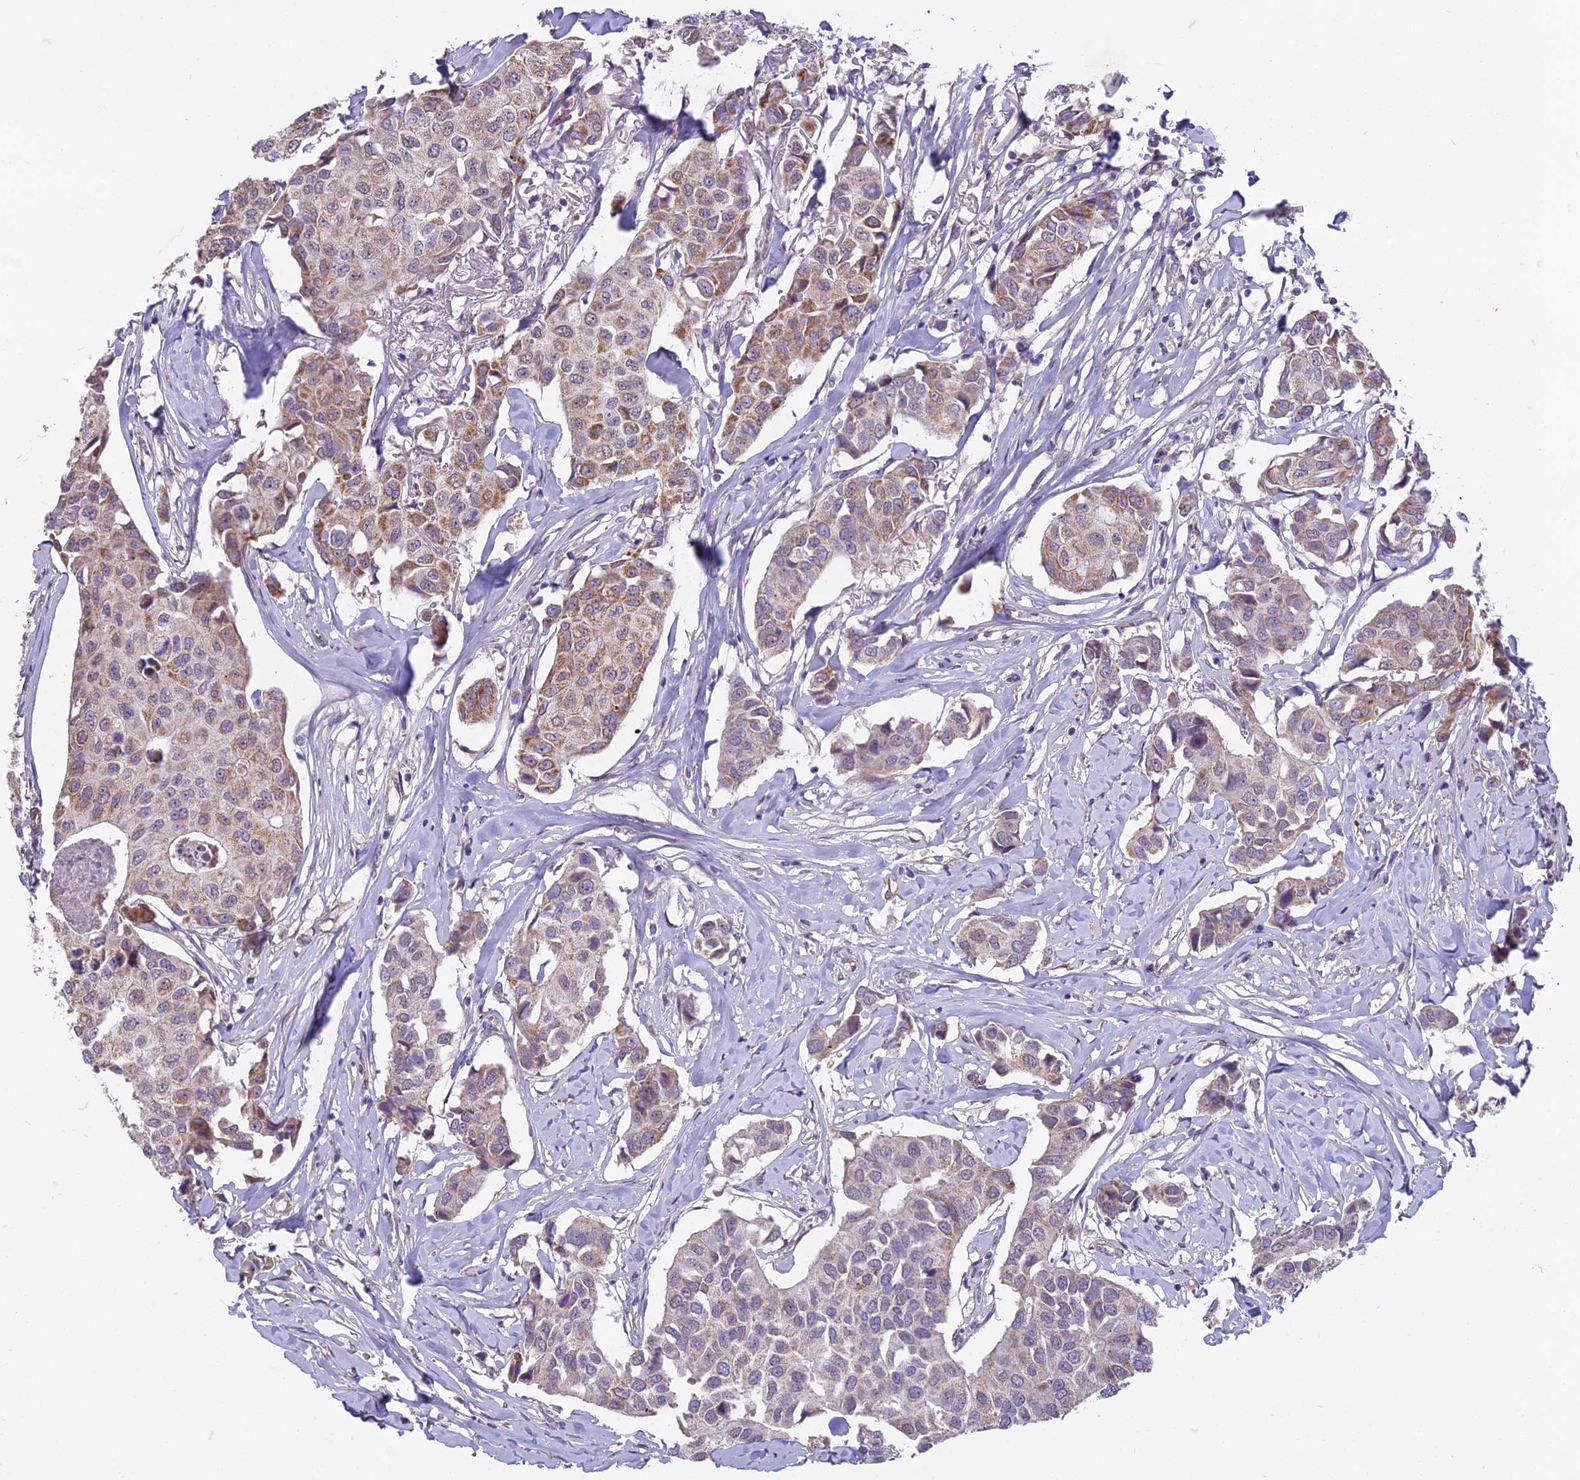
{"staining": {"intensity": "moderate", "quantity": "<25%", "location": "cytoplasmic/membranous"}, "tissue": "breast cancer", "cell_type": "Tumor cells", "image_type": "cancer", "snomed": [{"axis": "morphology", "description": "Duct carcinoma"}, {"axis": "topography", "description": "Breast"}], "caption": "The histopathology image exhibits immunohistochemical staining of breast cancer. There is moderate cytoplasmic/membranous positivity is present in approximately <25% of tumor cells. (brown staining indicates protein expression, while blue staining denotes nuclei).", "gene": "DUS2", "patient": {"sex": "female", "age": 80}}